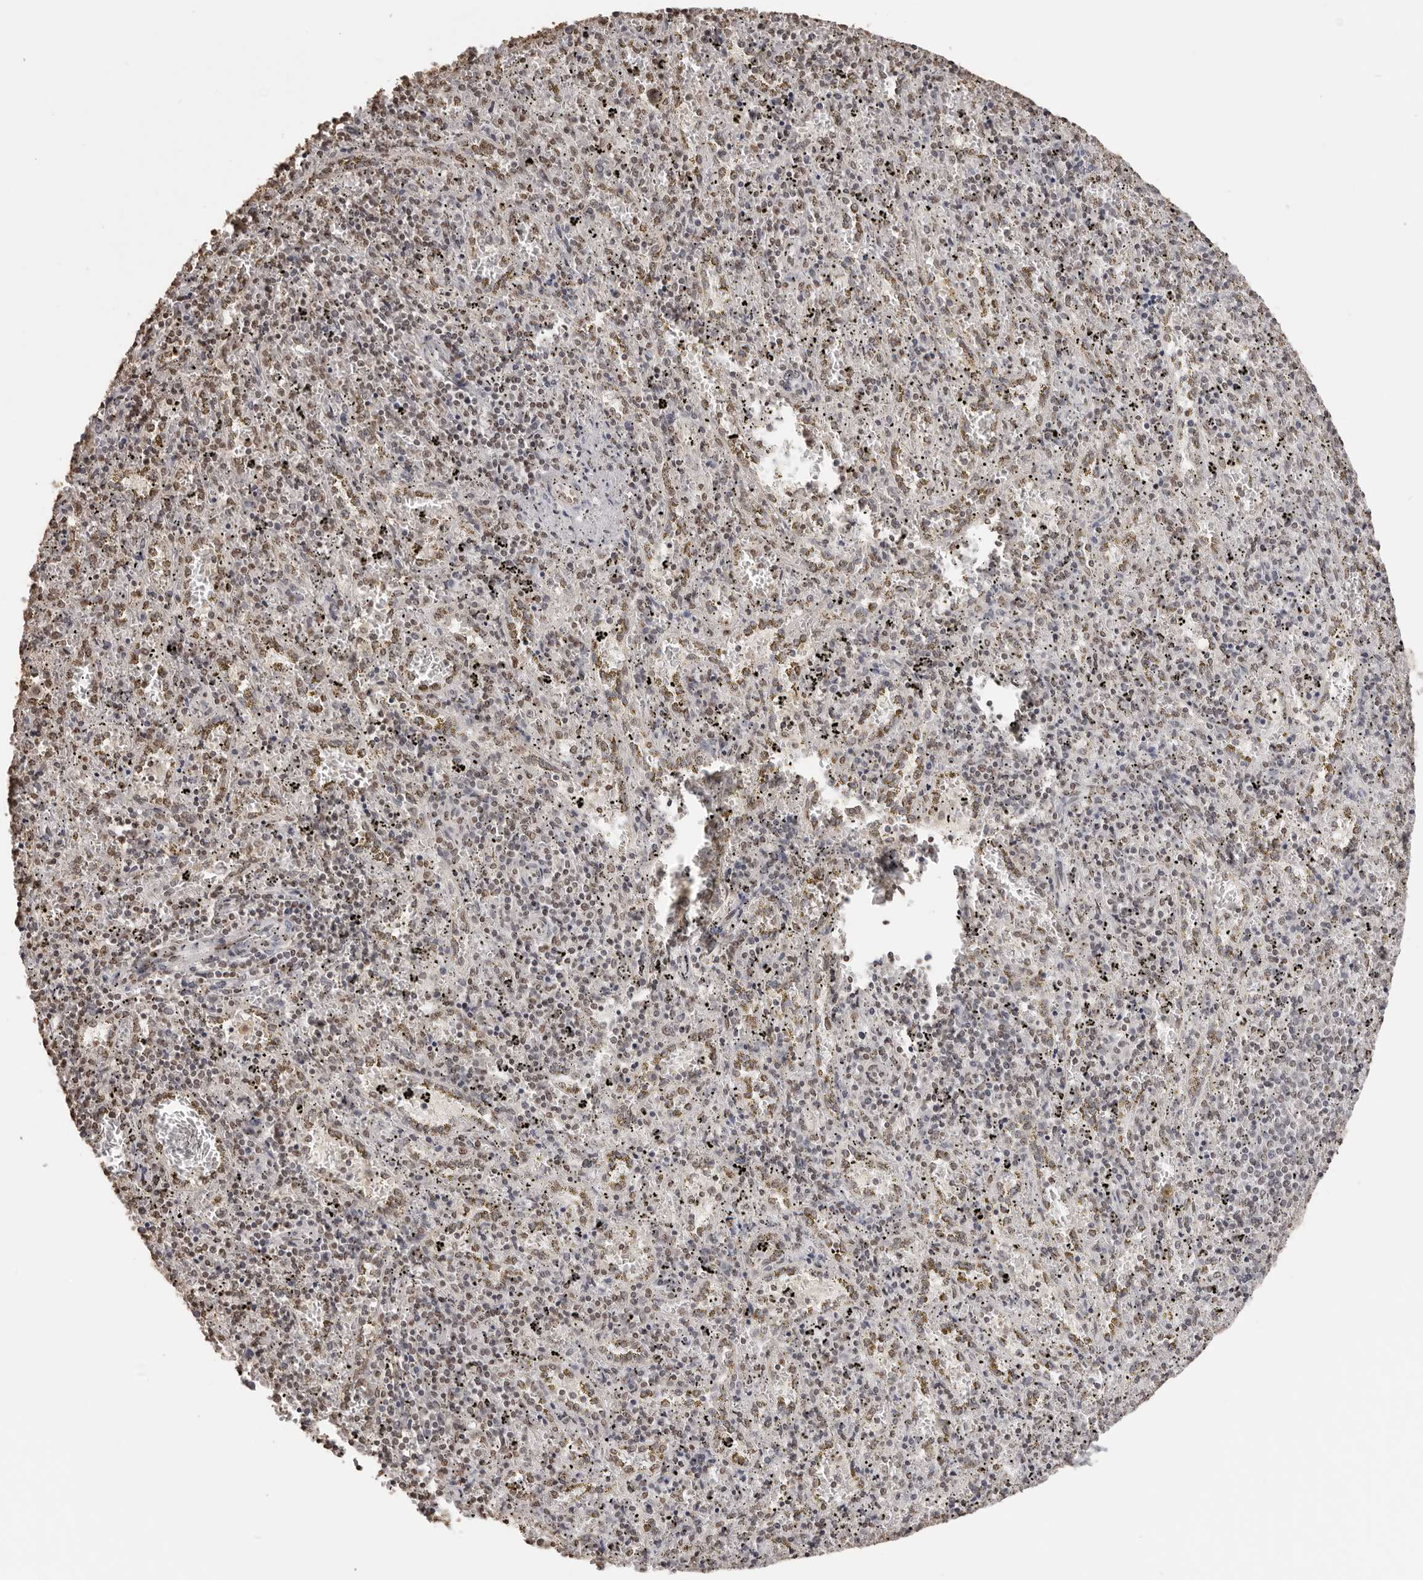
{"staining": {"intensity": "weak", "quantity": "25%-75%", "location": "nuclear"}, "tissue": "spleen", "cell_type": "Cells in red pulp", "image_type": "normal", "snomed": [{"axis": "morphology", "description": "Normal tissue, NOS"}, {"axis": "topography", "description": "Spleen"}], "caption": "Approximately 25%-75% of cells in red pulp in unremarkable human spleen demonstrate weak nuclear protein expression as visualized by brown immunohistochemical staining.", "gene": "OLIG3", "patient": {"sex": "male", "age": 11}}